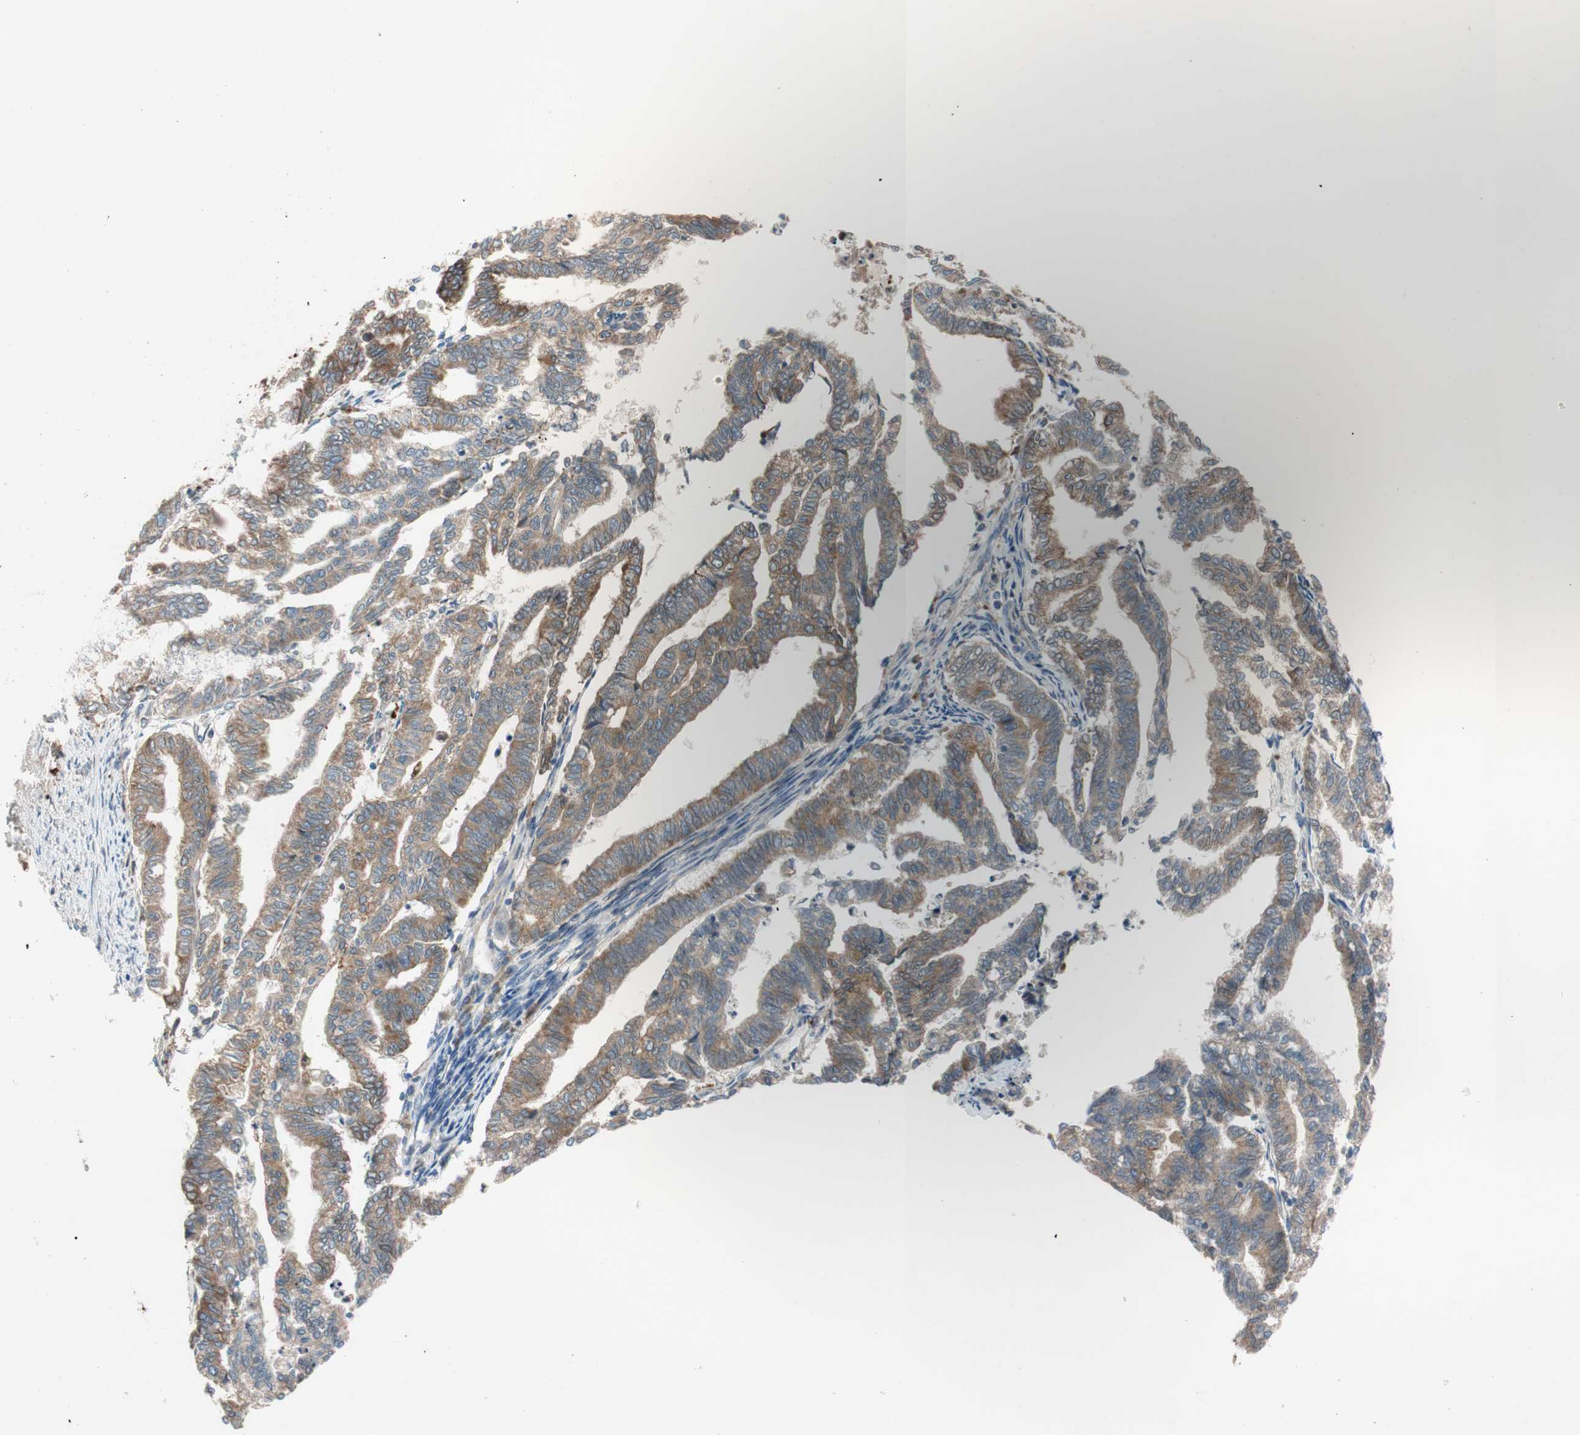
{"staining": {"intensity": "moderate", "quantity": ">75%", "location": "cytoplasmic/membranous"}, "tissue": "endometrial cancer", "cell_type": "Tumor cells", "image_type": "cancer", "snomed": [{"axis": "morphology", "description": "Adenocarcinoma, NOS"}, {"axis": "topography", "description": "Endometrium"}], "caption": "Human adenocarcinoma (endometrial) stained with a protein marker exhibits moderate staining in tumor cells.", "gene": "FAAH", "patient": {"sex": "female", "age": 79}}